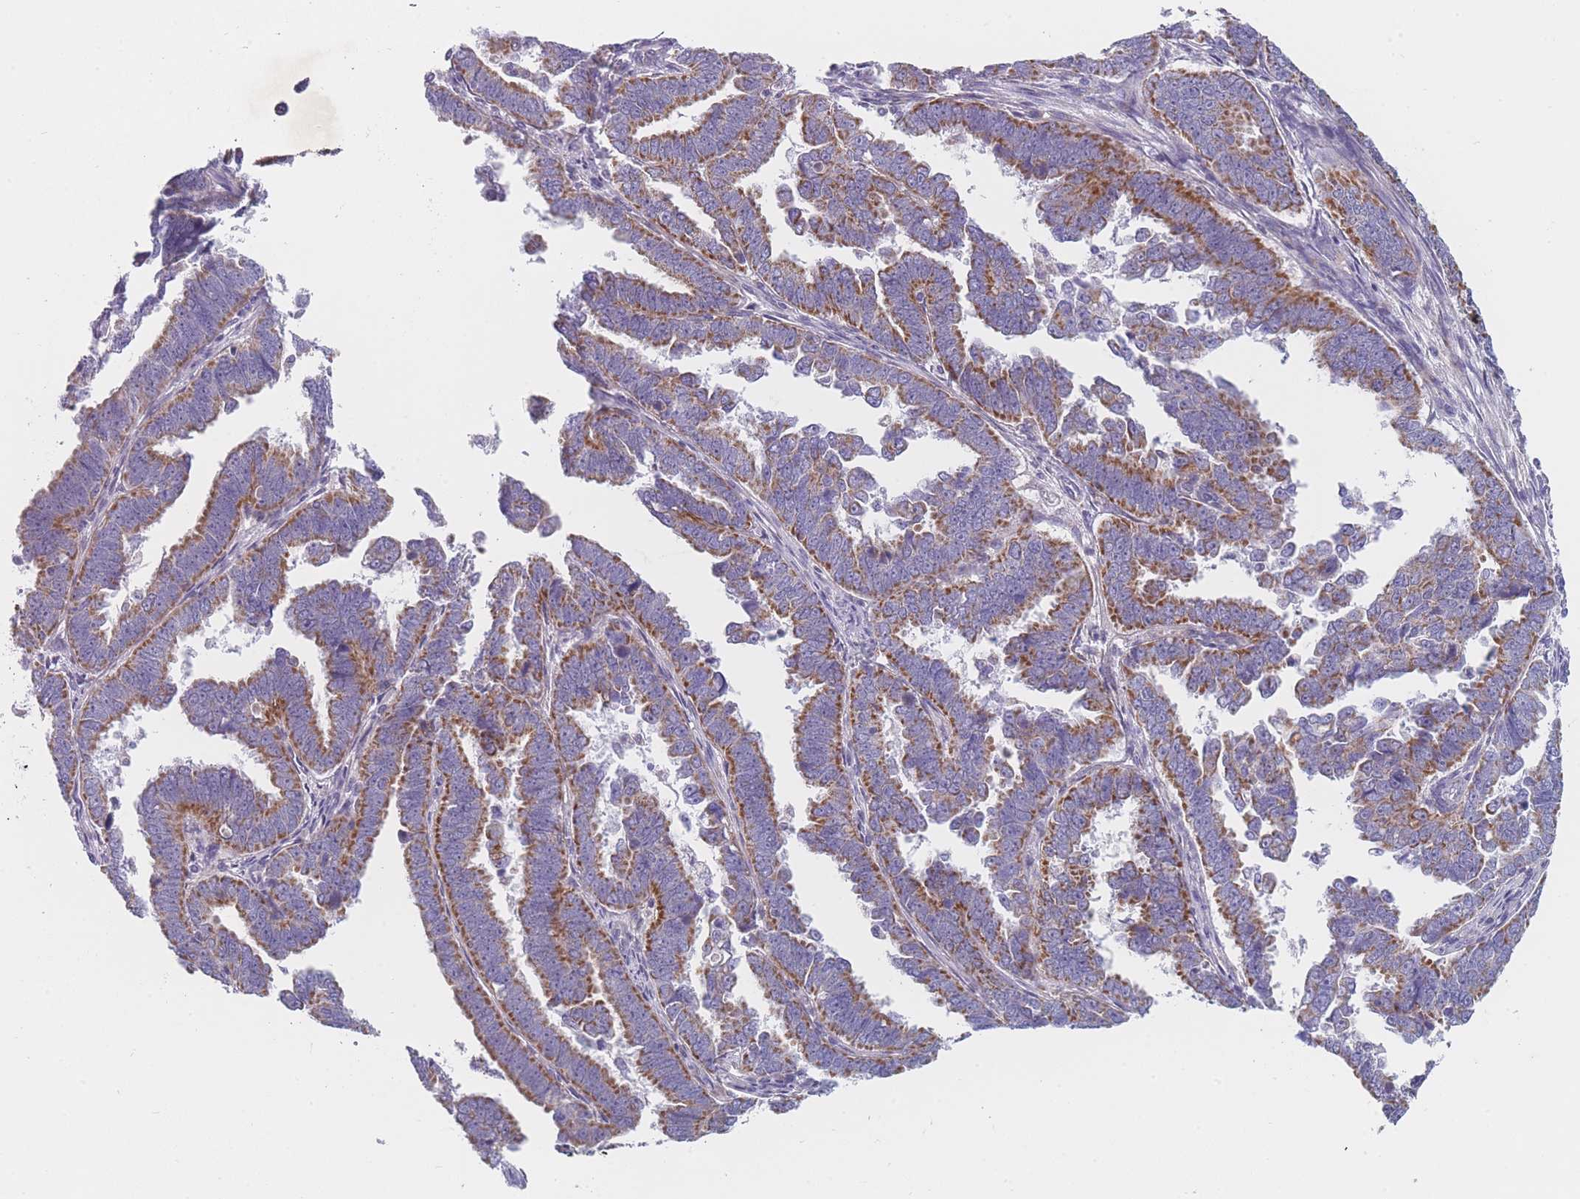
{"staining": {"intensity": "moderate", "quantity": ">75%", "location": "cytoplasmic/membranous"}, "tissue": "endometrial cancer", "cell_type": "Tumor cells", "image_type": "cancer", "snomed": [{"axis": "morphology", "description": "Adenocarcinoma, NOS"}, {"axis": "topography", "description": "Endometrium"}], "caption": "Endometrial cancer stained with a protein marker demonstrates moderate staining in tumor cells.", "gene": "MRPS14", "patient": {"sex": "female", "age": 75}}